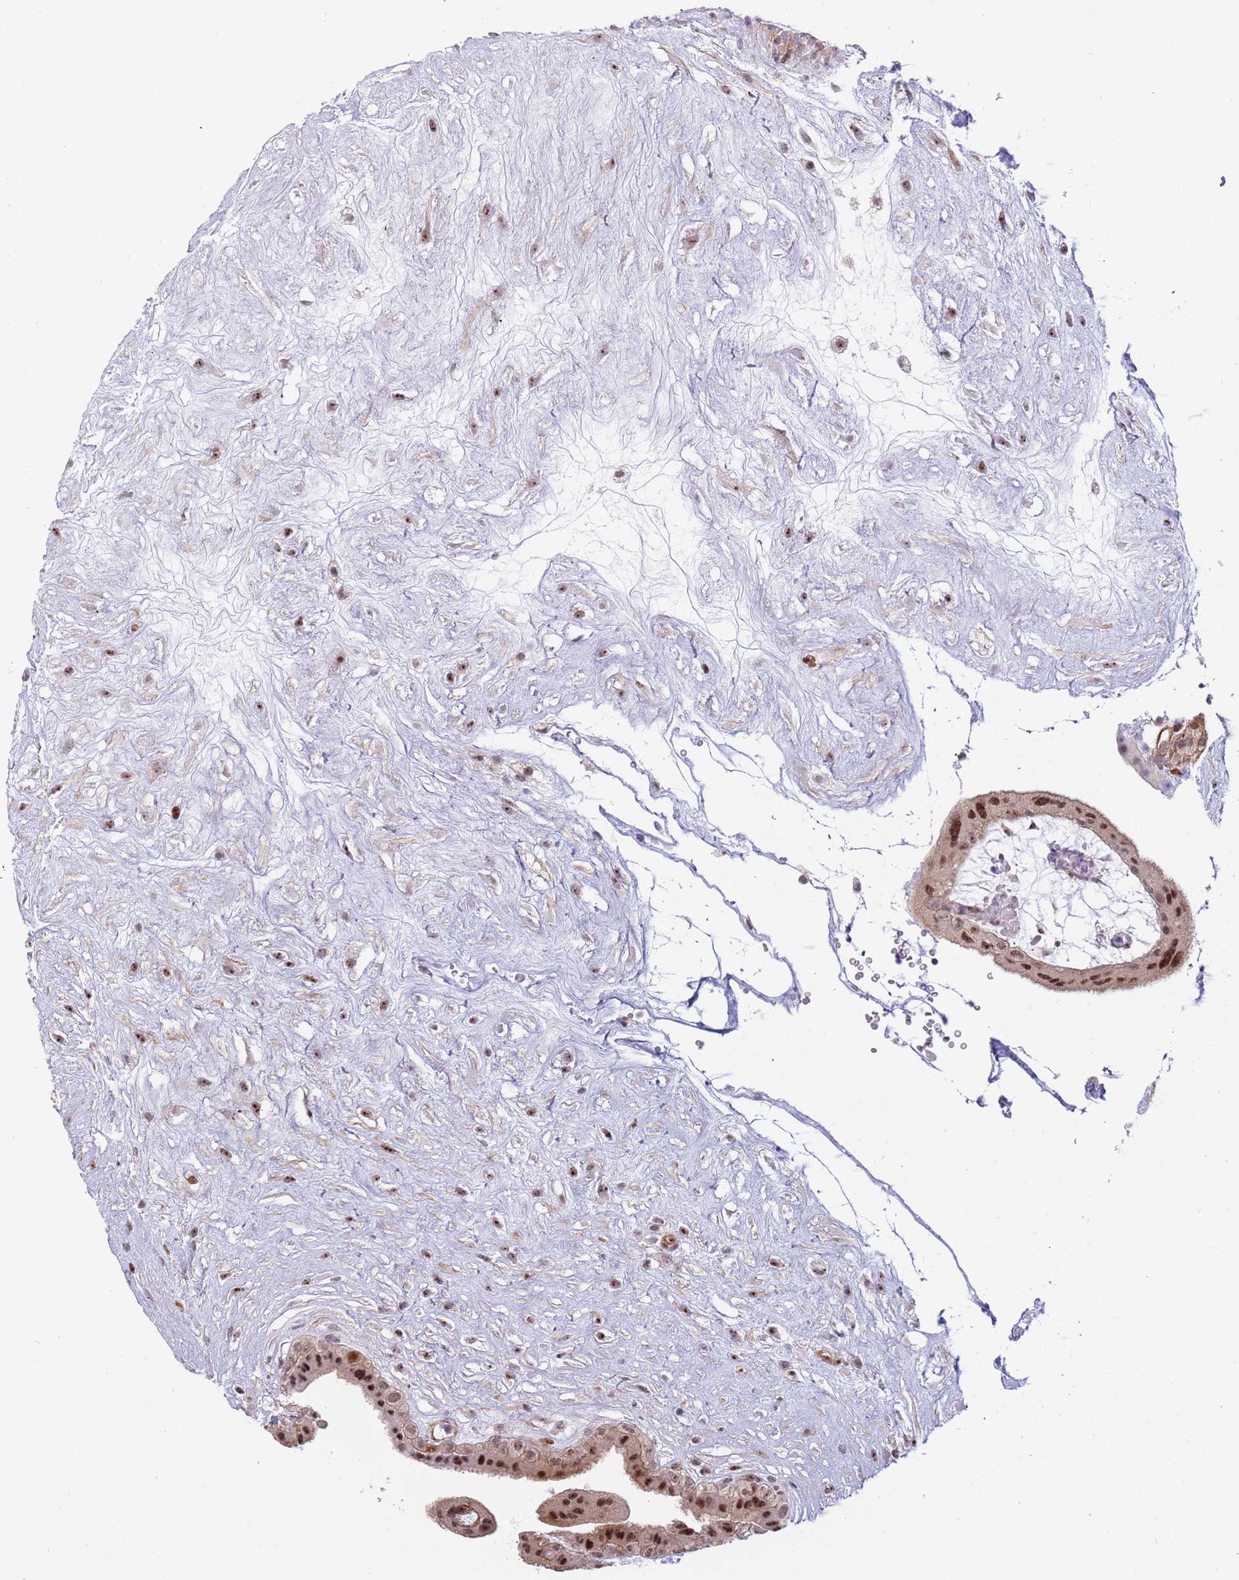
{"staining": {"intensity": "moderate", "quantity": "25%-75%", "location": "cytoplasmic/membranous,nuclear"}, "tissue": "placenta", "cell_type": "Trophoblastic cells", "image_type": "normal", "snomed": [{"axis": "morphology", "description": "Normal tissue, NOS"}, {"axis": "topography", "description": "Placenta"}], "caption": "Trophoblastic cells show medium levels of moderate cytoplasmic/membranous,nuclear staining in about 25%-75% of cells in benign placenta.", "gene": "LRMDA", "patient": {"sex": "female", "age": 18}}